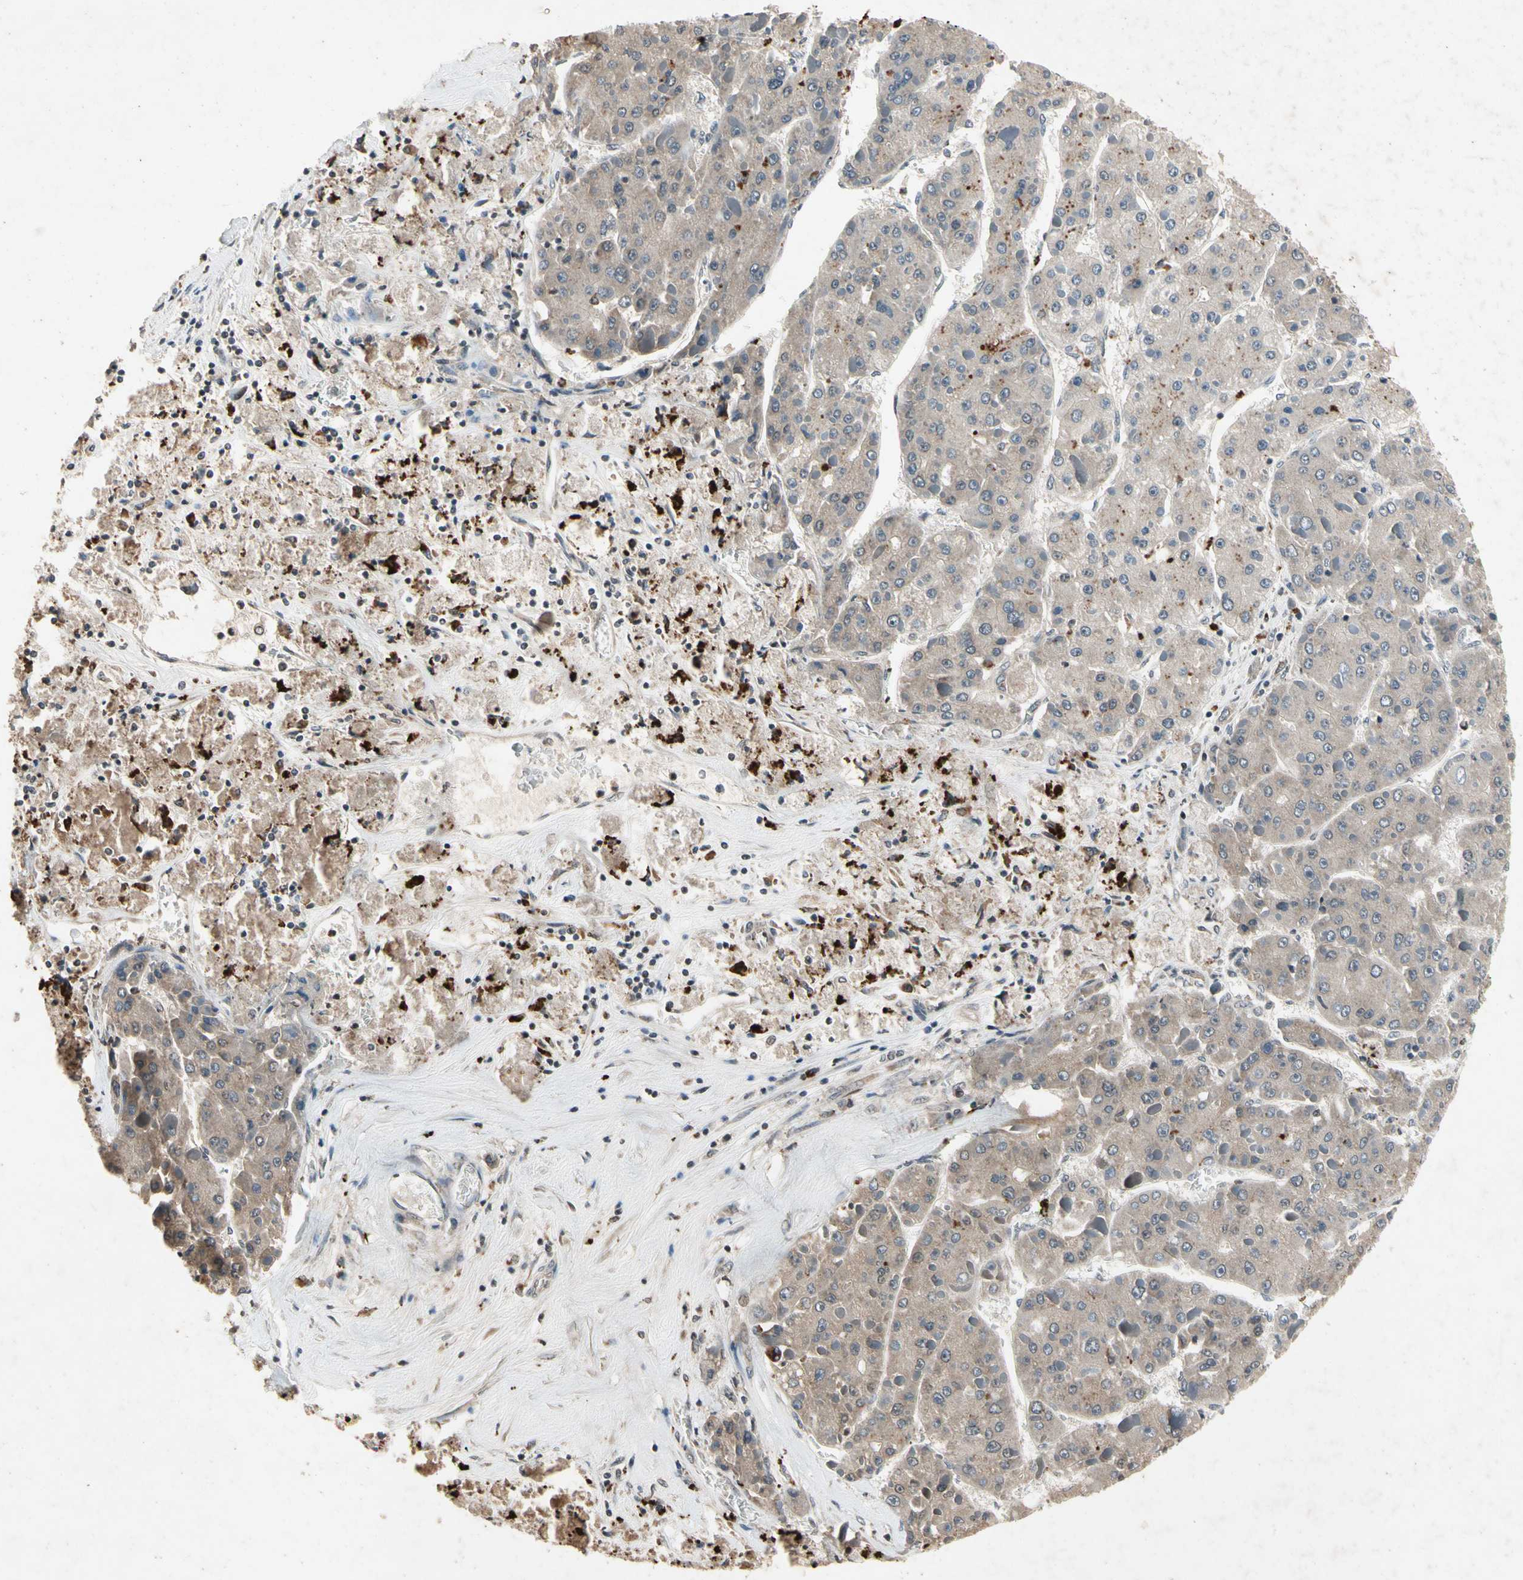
{"staining": {"intensity": "moderate", "quantity": "25%-75%", "location": "cytoplasmic/membranous"}, "tissue": "liver cancer", "cell_type": "Tumor cells", "image_type": "cancer", "snomed": [{"axis": "morphology", "description": "Carcinoma, Hepatocellular, NOS"}, {"axis": "topography", "description": "Liver"}], "caption": "An immunohistochemistry (IHC) photomicrograph of neoplastic tissue is shown. Protein staining in brown shows moderate cytoplasmic/membranous positivity in liver hepatocellular carcinoma within tumor cells. (Brightfield microscopy of DAB IHC at high magnification).", "gene": "DPY19L3", "patient": {"sex": "female", "age": 73}}